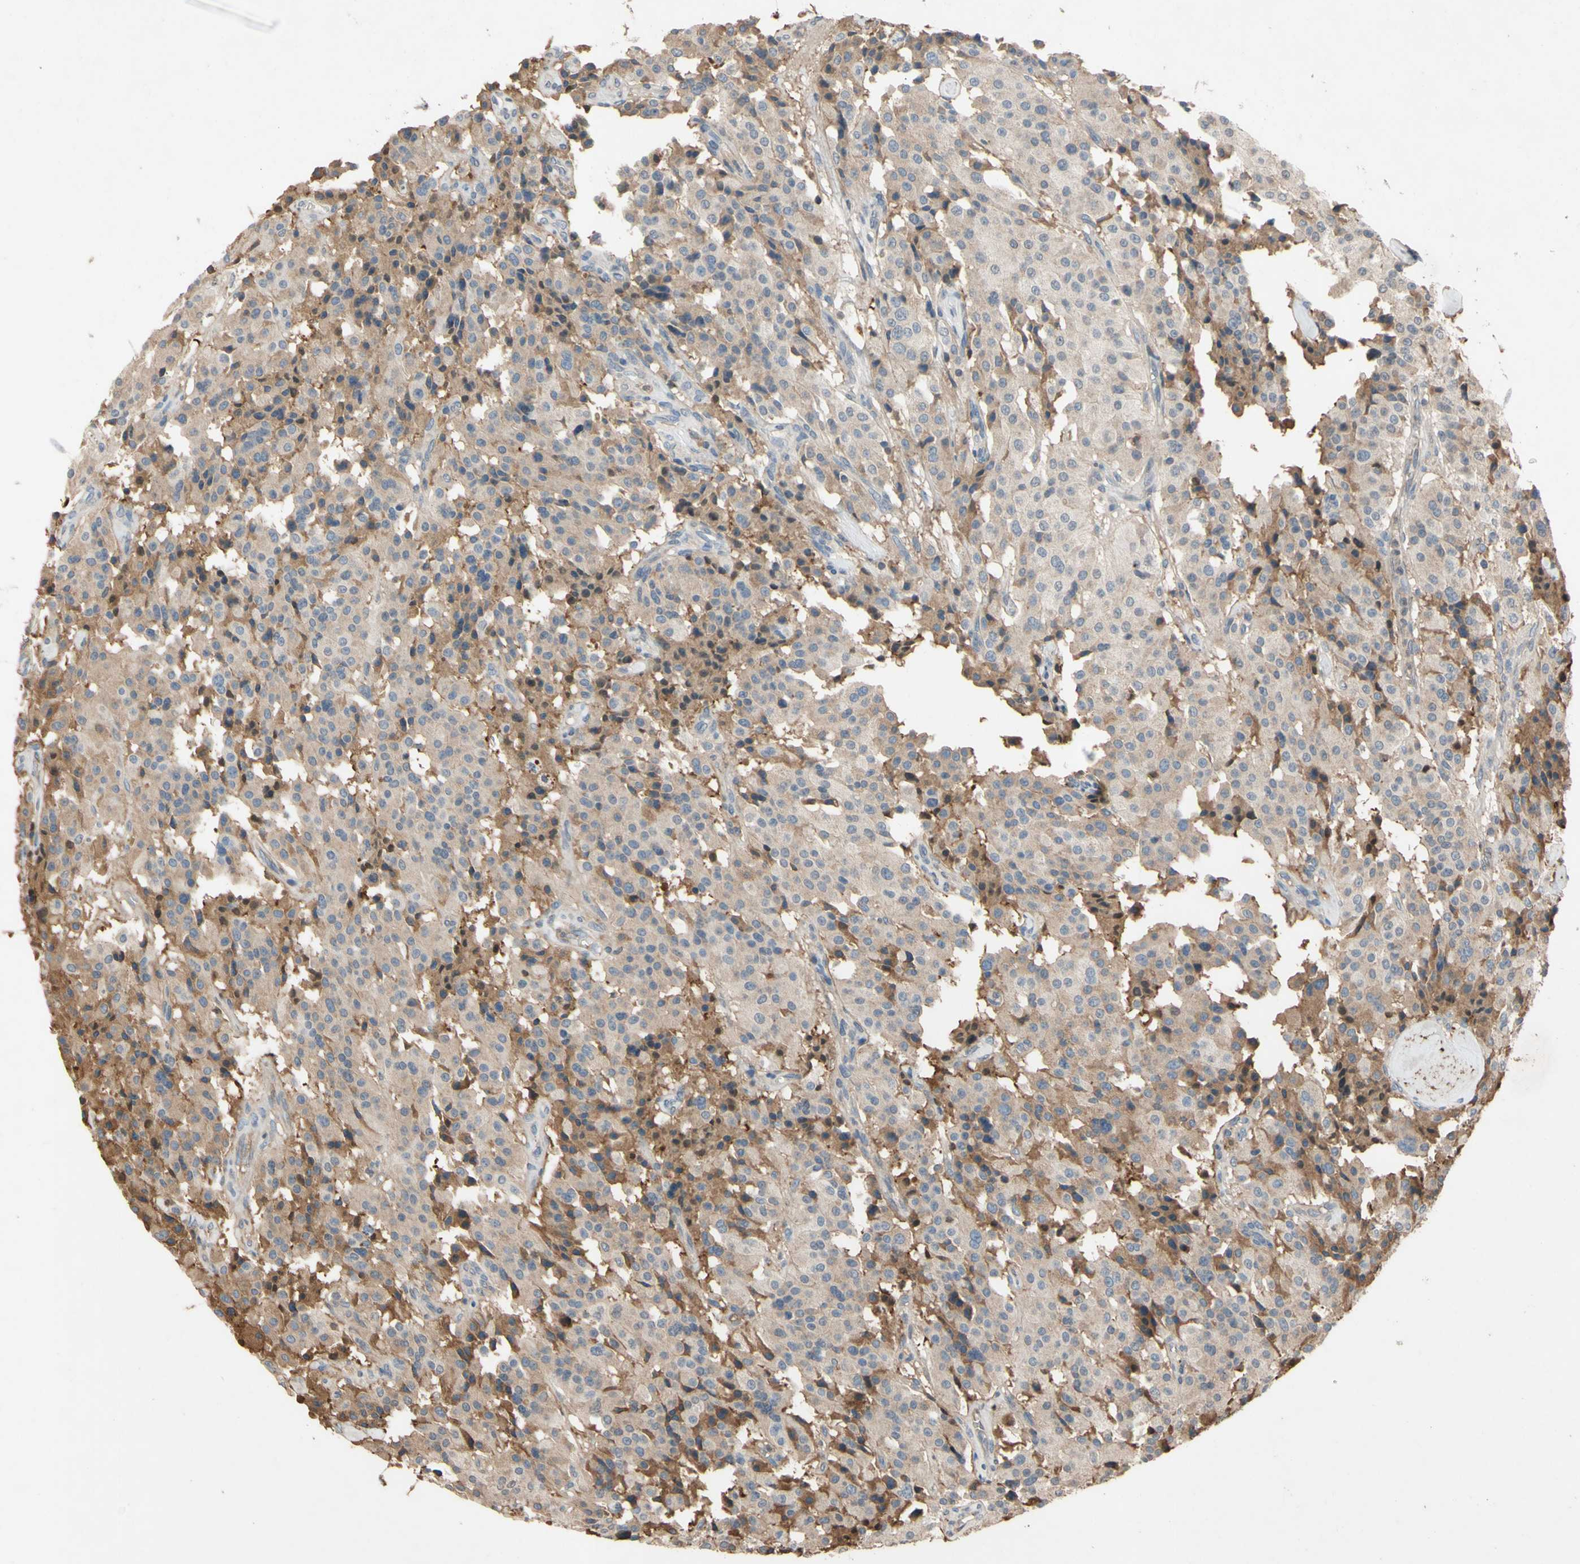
{"staining": {"intensity": "moderate", "quantity": "25%-75%", "location": "cytoplasmic/membranous"}, "tissue": "carcinoid", "cell_type": "Tumor cells", "image_type": "cancer", "snomed": [{"axis": "morphology", "description": "Carcinoid, malignant, NOS"}, {"axis": "topography", "description": "Lung"}], "caption": "Immunohistochemistry staining of carcinoid, which displays medium levels of moderate cytoplasmic/membranous staining in approximately 25%-75% of tumor cells indicating moderate cytoplasmic/membranous protein staining. The staining was performed using DAB (brown) for protein detection and nuclei were counterstained in hematoxylin (blue).", "gene": "TIMP2", "patient": {"sex": "male", "age": 30}}